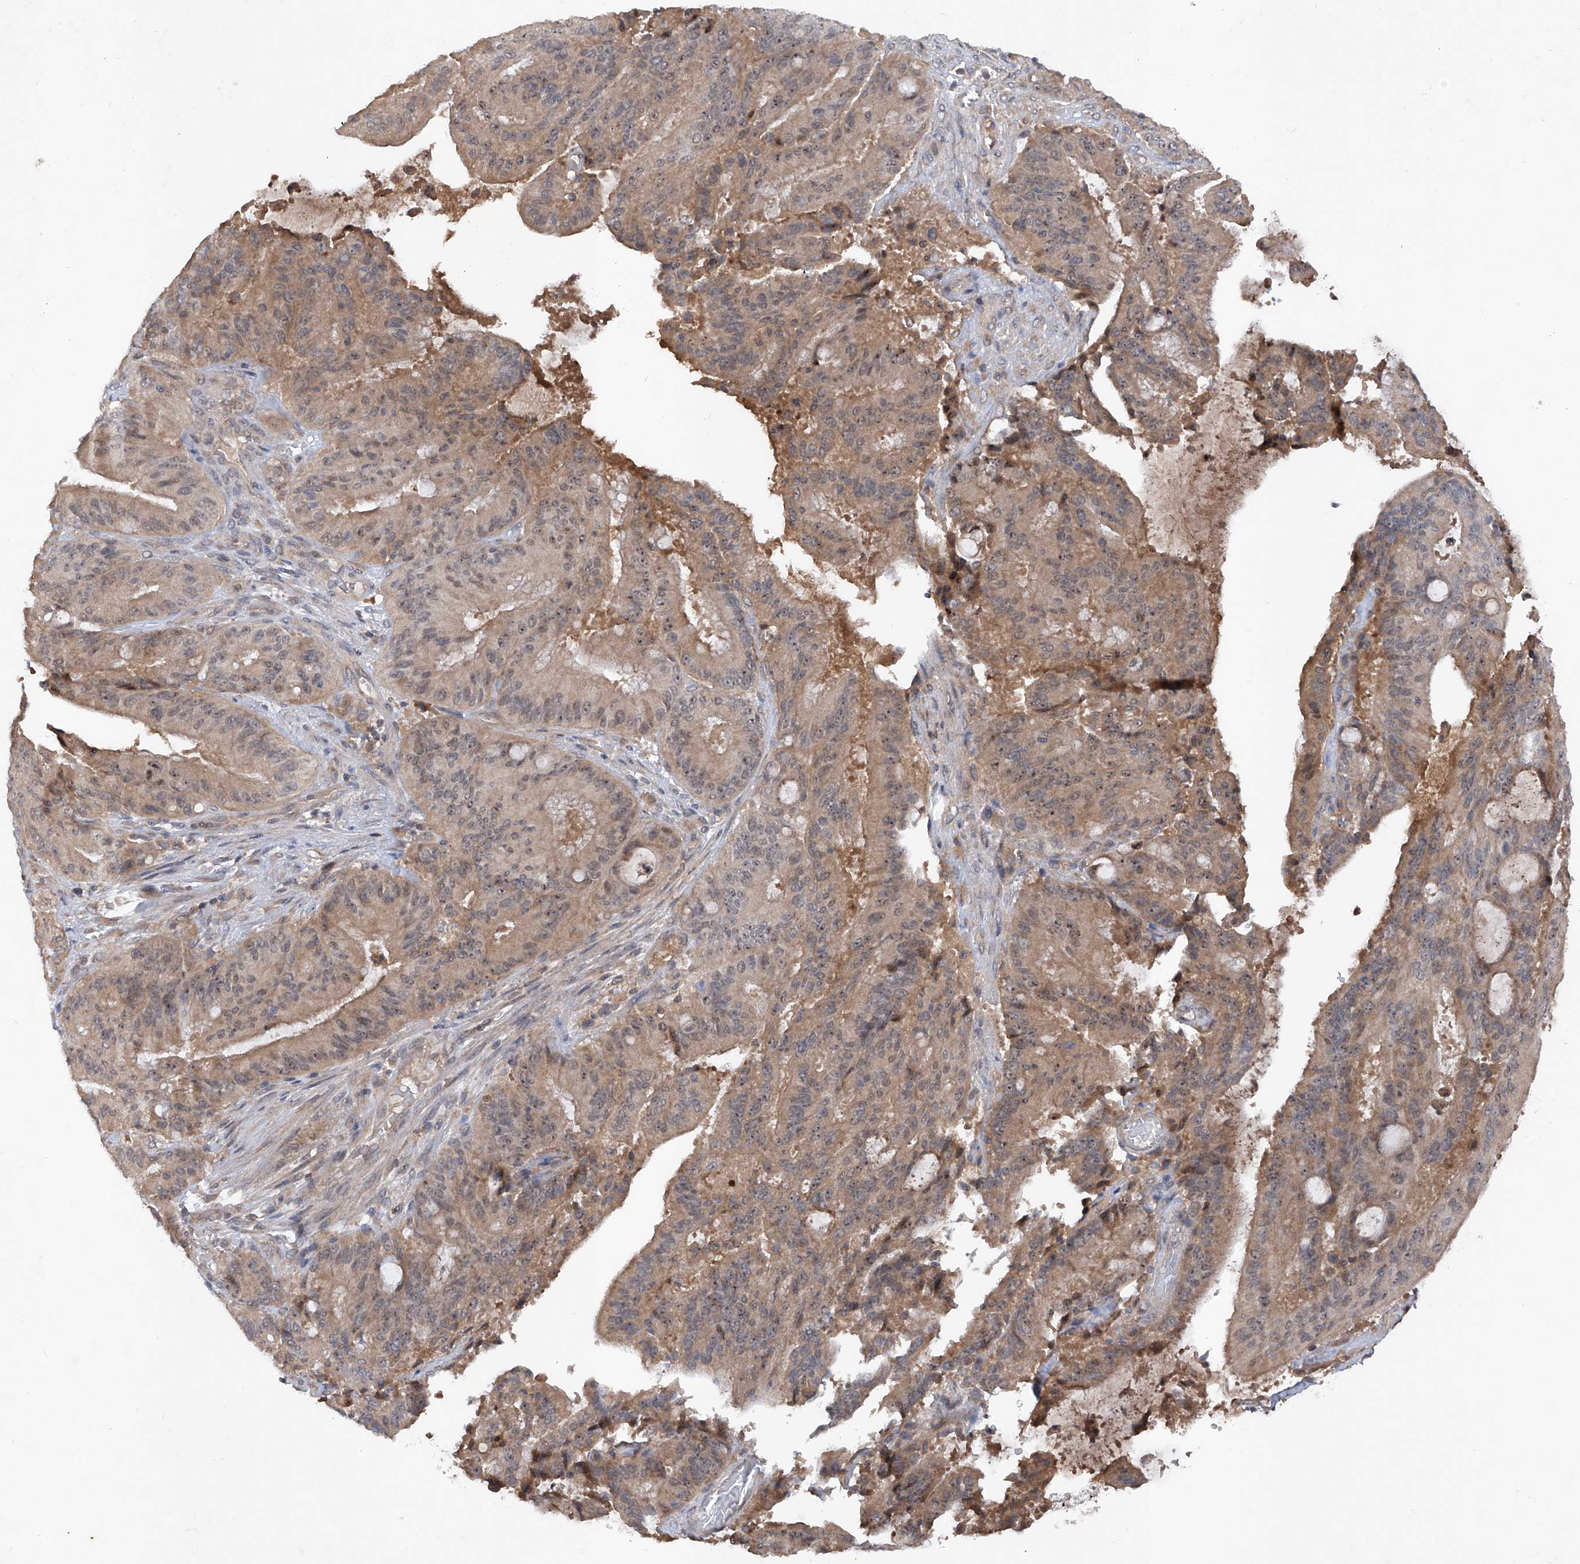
{"staining": {"intensity": "weak", "quantity": ">75%", "location": "cytoplasmic/membranous,nuclear"}, "tissue": "liver cancer", "cell_type": "Tumor cells", "image_type": "cancer", "snomed": [{"axis": "morphology", "description": "Normal tissue, NOS"}, {"axis": "morphology", "description": "Cholangiocarcinoma"}, {"axis": "topography", "description": "Liver"}, {"axis": "topography", "description": "Peripheral nerve tissue"}], "caption": "Cholangiocarcinoma (liver) was stained to show a protein in brown. There is low levels of weak cytoplasmic/membranous and nuclear staining in about >75% of tumor cells.", "gene": "FAM135A", "patient": {"sex": "female", "age": 73}}